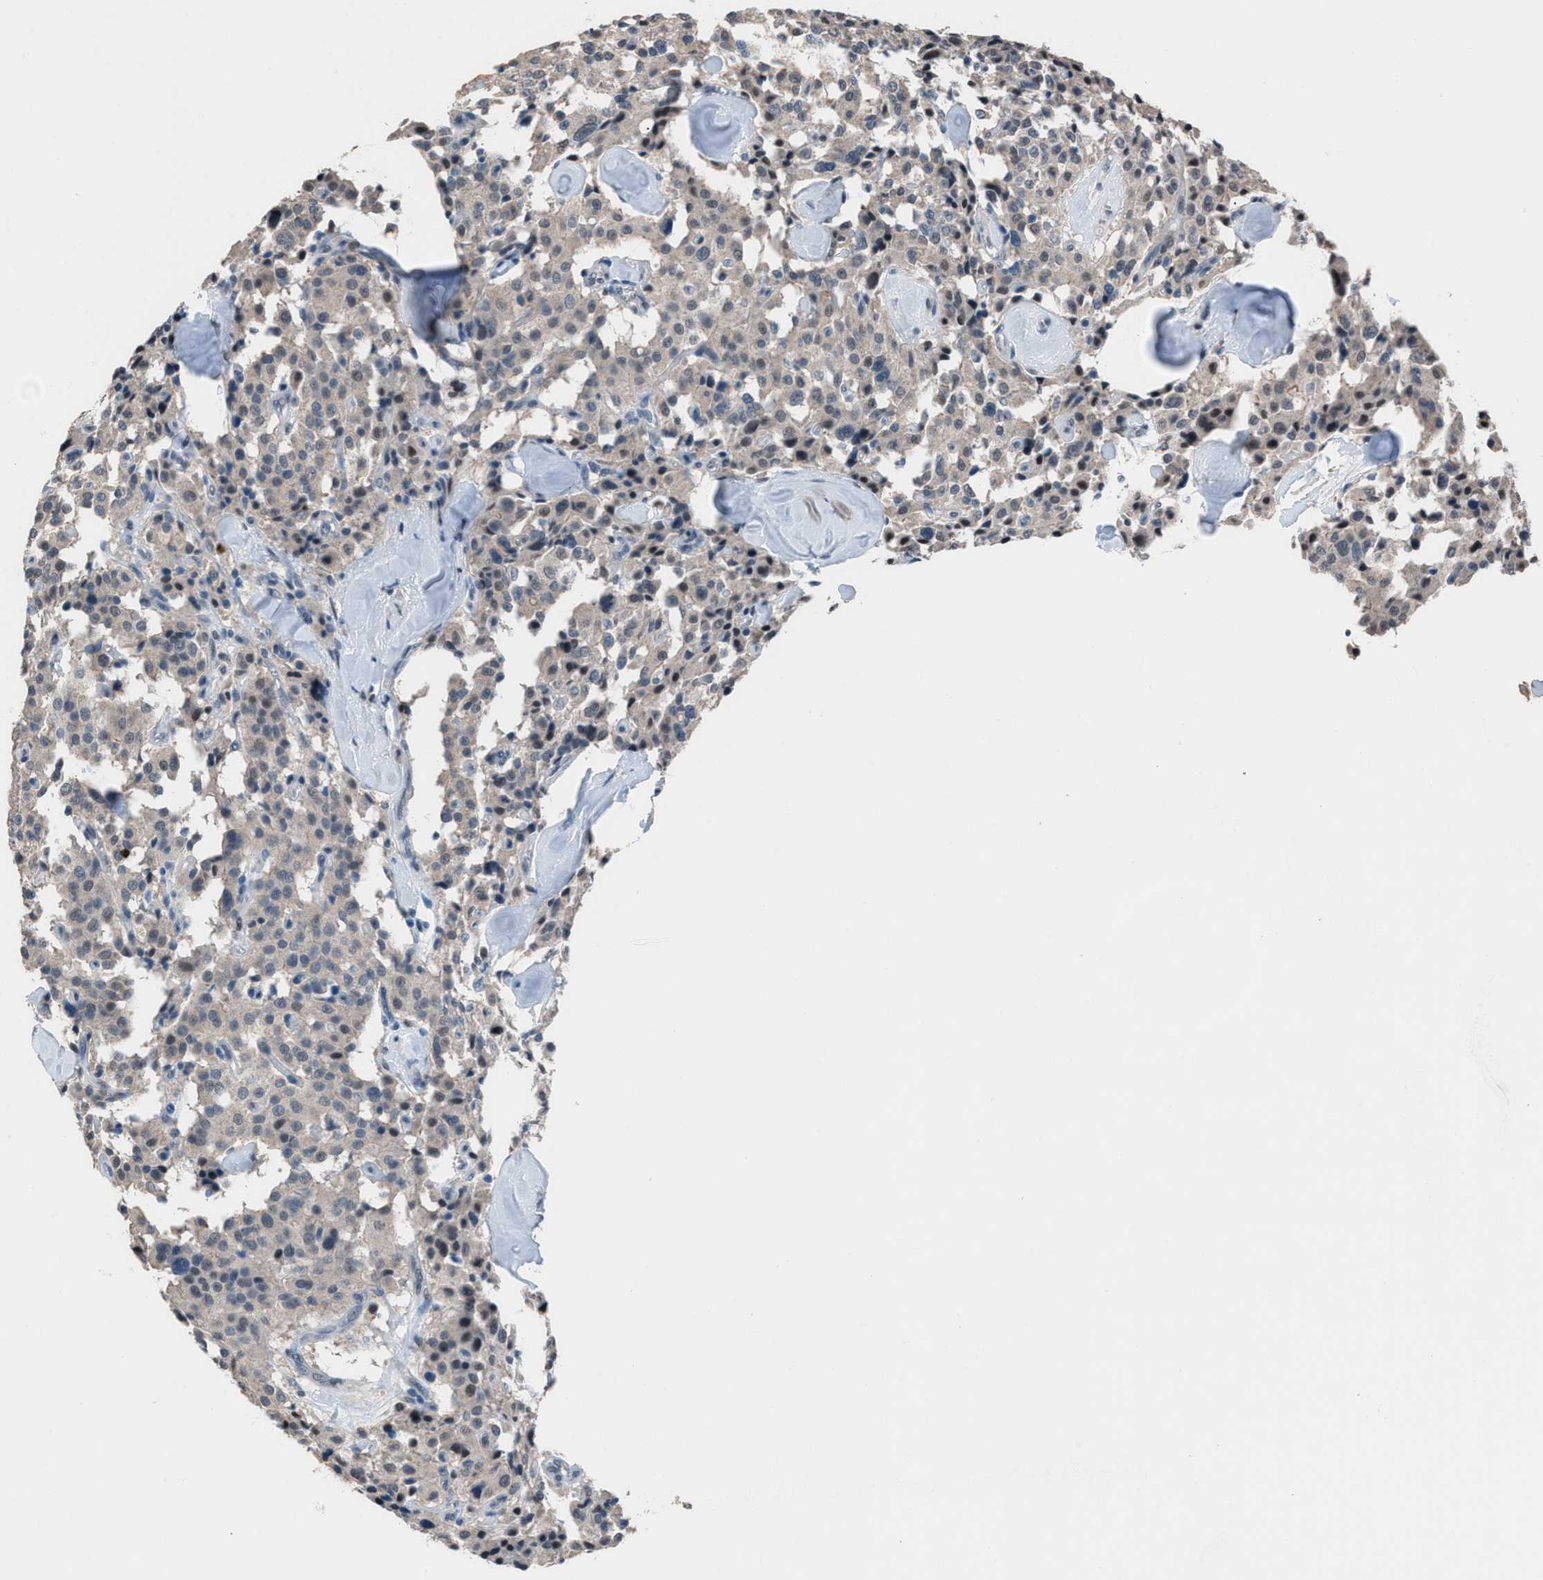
{"staining": {"intensity": "weak", "quantity": "<25%", "location": "nuclear"}, "tissue": "carcinoid", "cell_type": "Tumor cells", "image_type": "cancer", "snomed": [{"axis": "morphology", "description": "Carcinoid, malignant, NOS"}, {"axis": "topography", "description": "Lung"}], "caption": "There is no significant staining in tumor cells of carcinoid. (Brightfield microscopy of DAB (3,3'-diaminobenzidine) IHC at high magnification).", "gene": "ZNF276", "patient": {"sex": "male", "age": 30}}